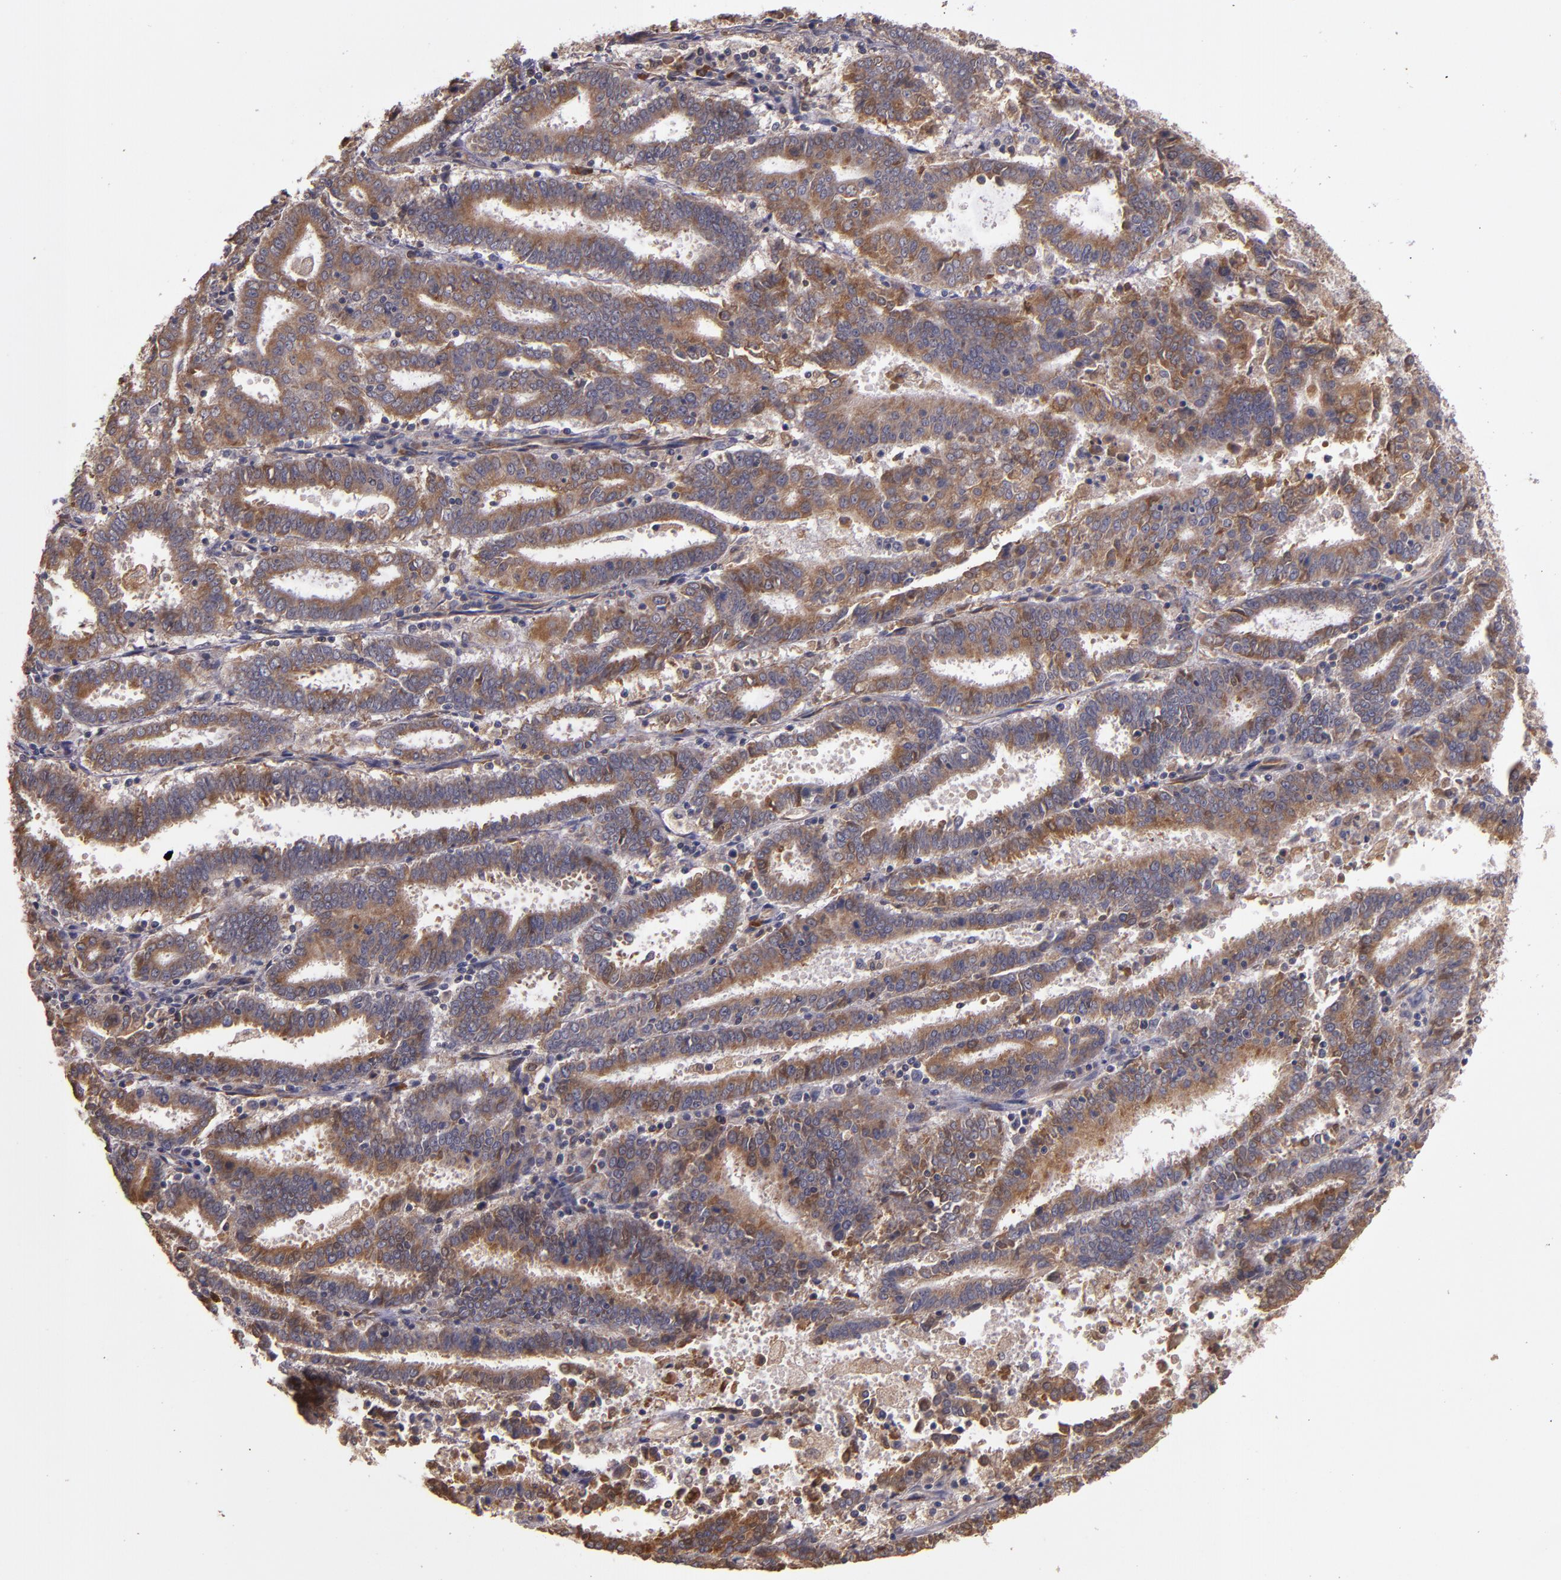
{"staining": {"intensity": "moderate", "quantity": "25%-75%", "location": "cytoplasmic/membranous"}, "tissue": "endometrial cancer", "cell_type": "Tumor cells", "image_type": "cancer", "snomed": [{"axis": "morphology", "description": "Adenocarcinoma, NOS"}, {"axis": "topography", "description": "Uterus"}], "caption": "Endometrial cancer was stained to show a protein in brown. There is medium levels of moderate cytoplasmic/membranous staining in approximately 25%-75% of tumor cells.", "gene": "PRAF2", "patient": {"sex": "female", "age": 83}}